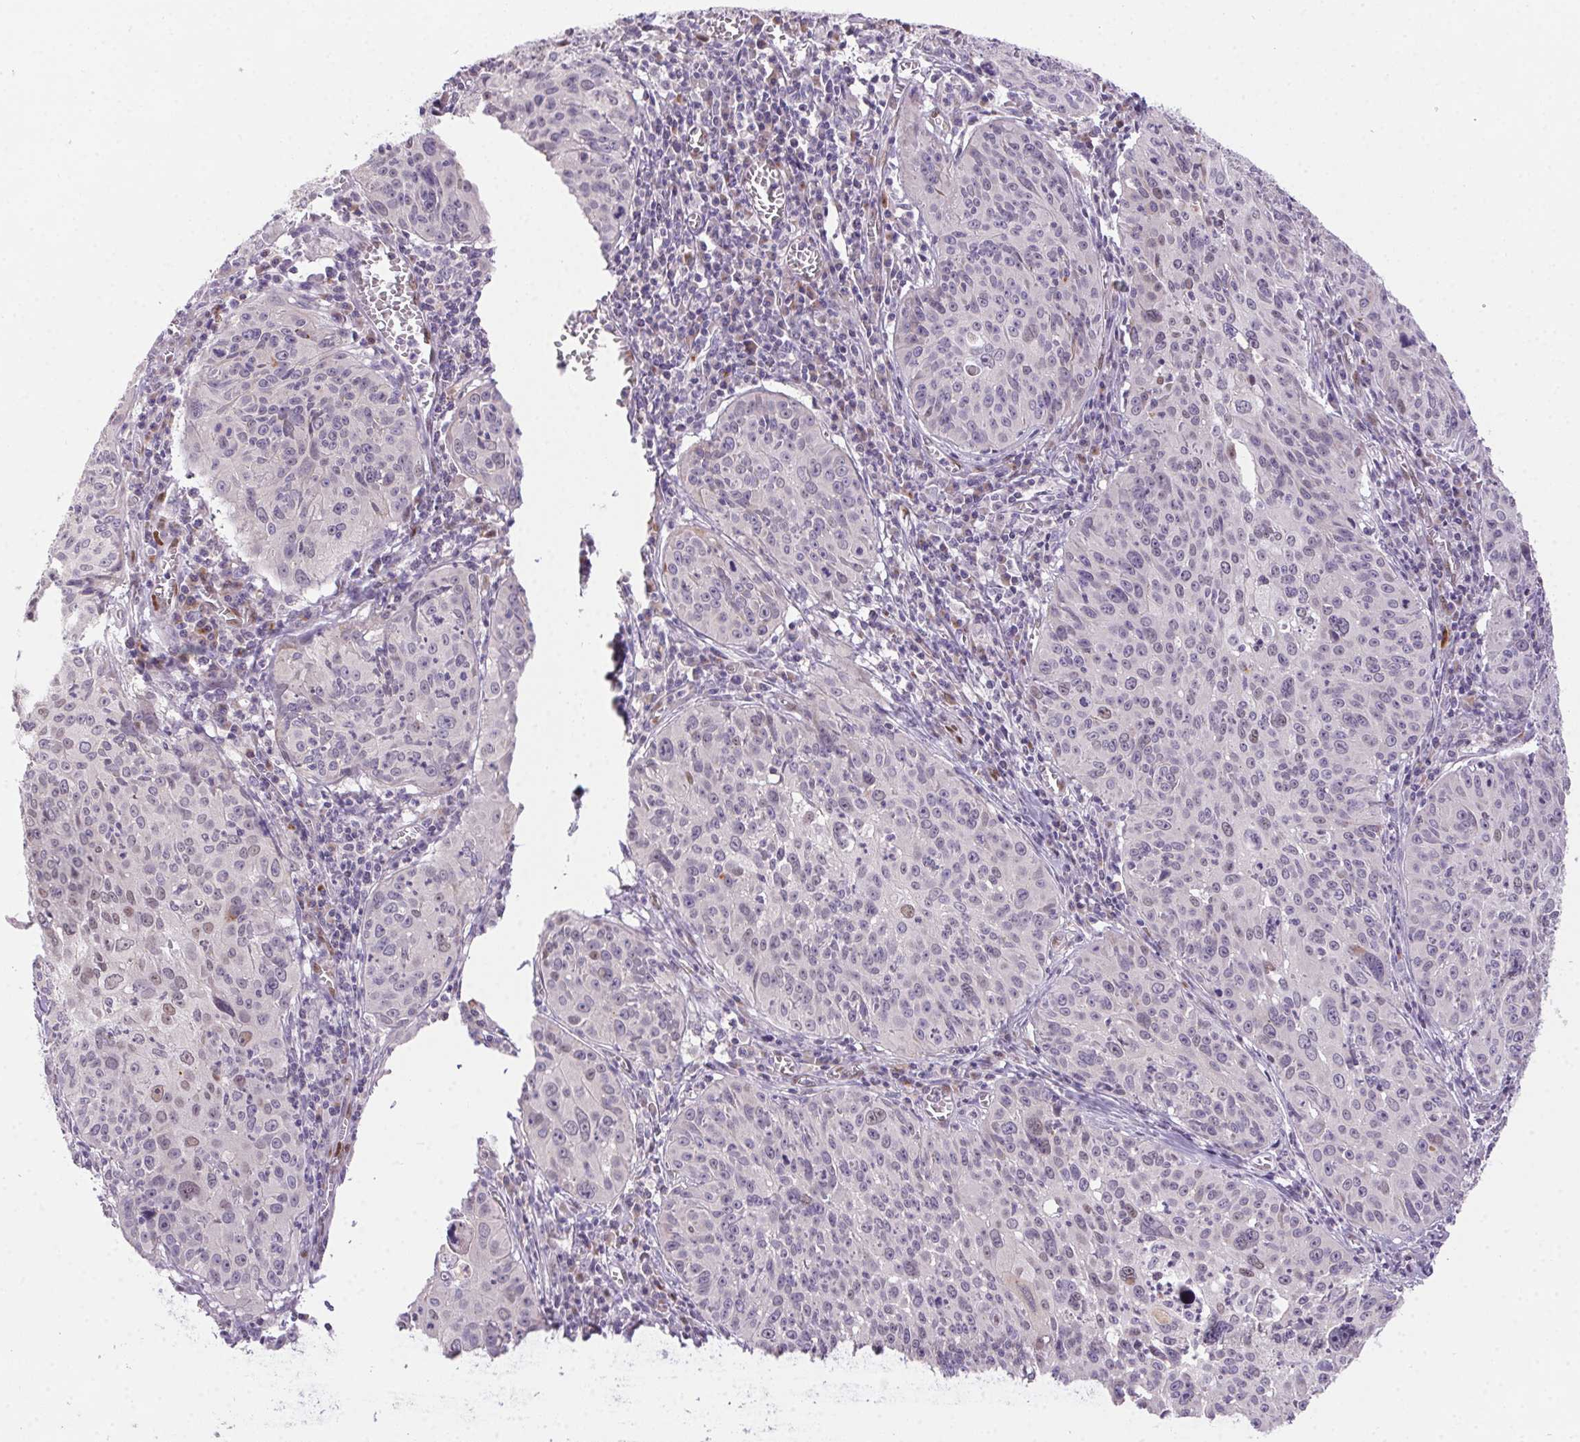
{"staining": {"intensity": "moderate", "quantity": "<25%", "location": "cytoplasmic/membranous"}, "tissue": "cervical cancer", "cell_type": "Tumor cells", "image_type": "cancer", "snomed": [{"axis": "morphology", "description": "Squamous cell carcinoma, NOS"}, {"axis": "topography", "description": "Cervix"}], "caption": "Immunohistochemical staining of human cervical squamous cell carcinoma displays low levels of moderate cytoplasmic/membranous staining in approximately <25% of tumor cells. (brown staining indicates protein expression, while blue staining denotes nuclei).", "gene": "SP9", "patient": {"sex": "female", "age": 31}}